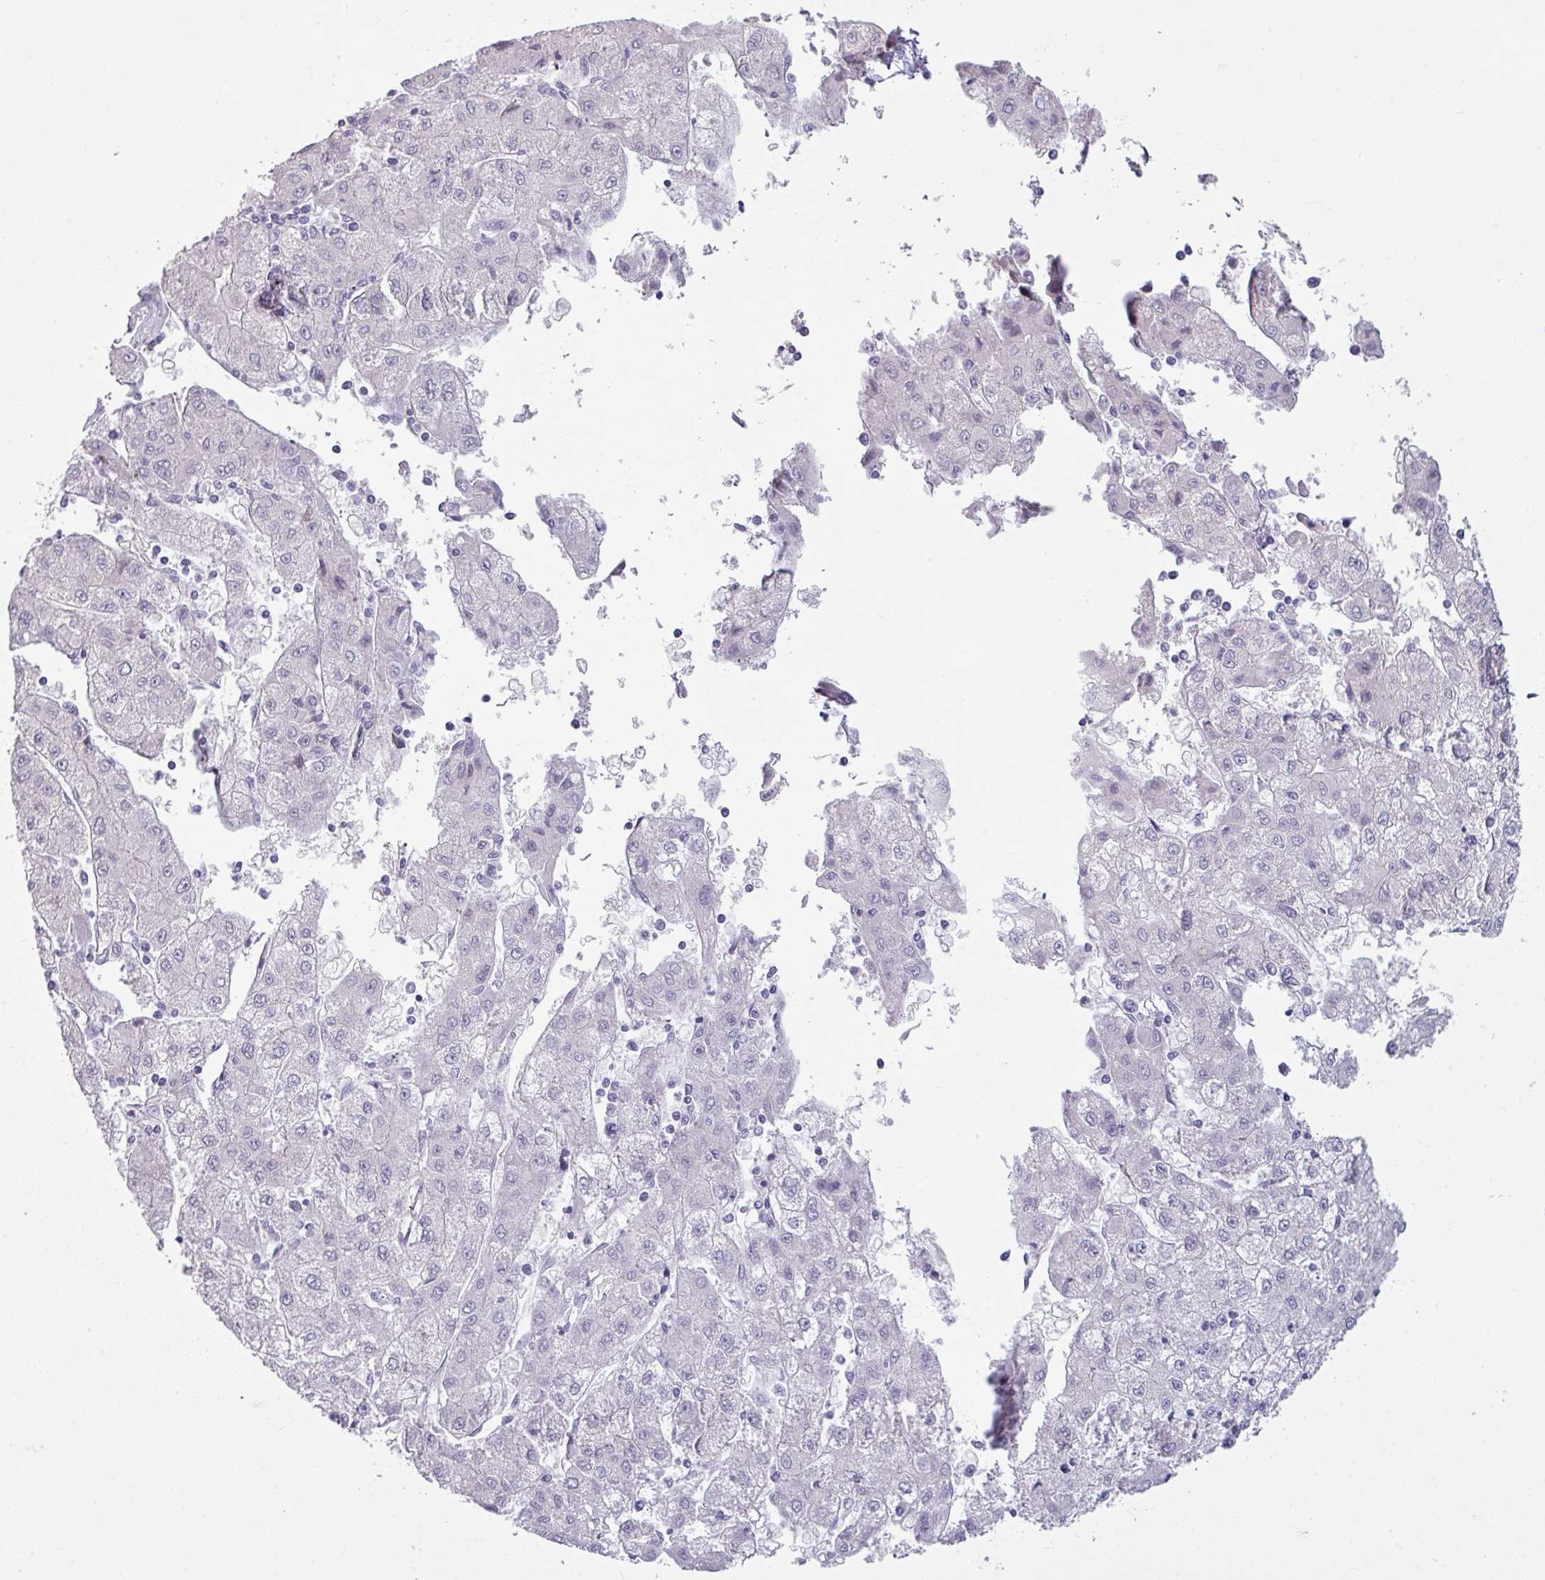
{"staining": {"intensity": "negative", "quantity": "none", "location": "none"}, "tissue": "liver cancer", "cell_type": "Tumor cells", "image_type": "cancer", "snomed": [{"axis": "morphology", "description": "Carcinoma, Hepatocellular, NOS"}, {"axis": "topography", "description": "Liver"}], "caption": "A photomicrograph of human hepatocellular carcinoma (liver) is negative for staining in tumor cells. (IHC, brightfield microscopy, high magnification).", "gene": "TTLL12", "patient": {"sex": "male", "age": 72}}